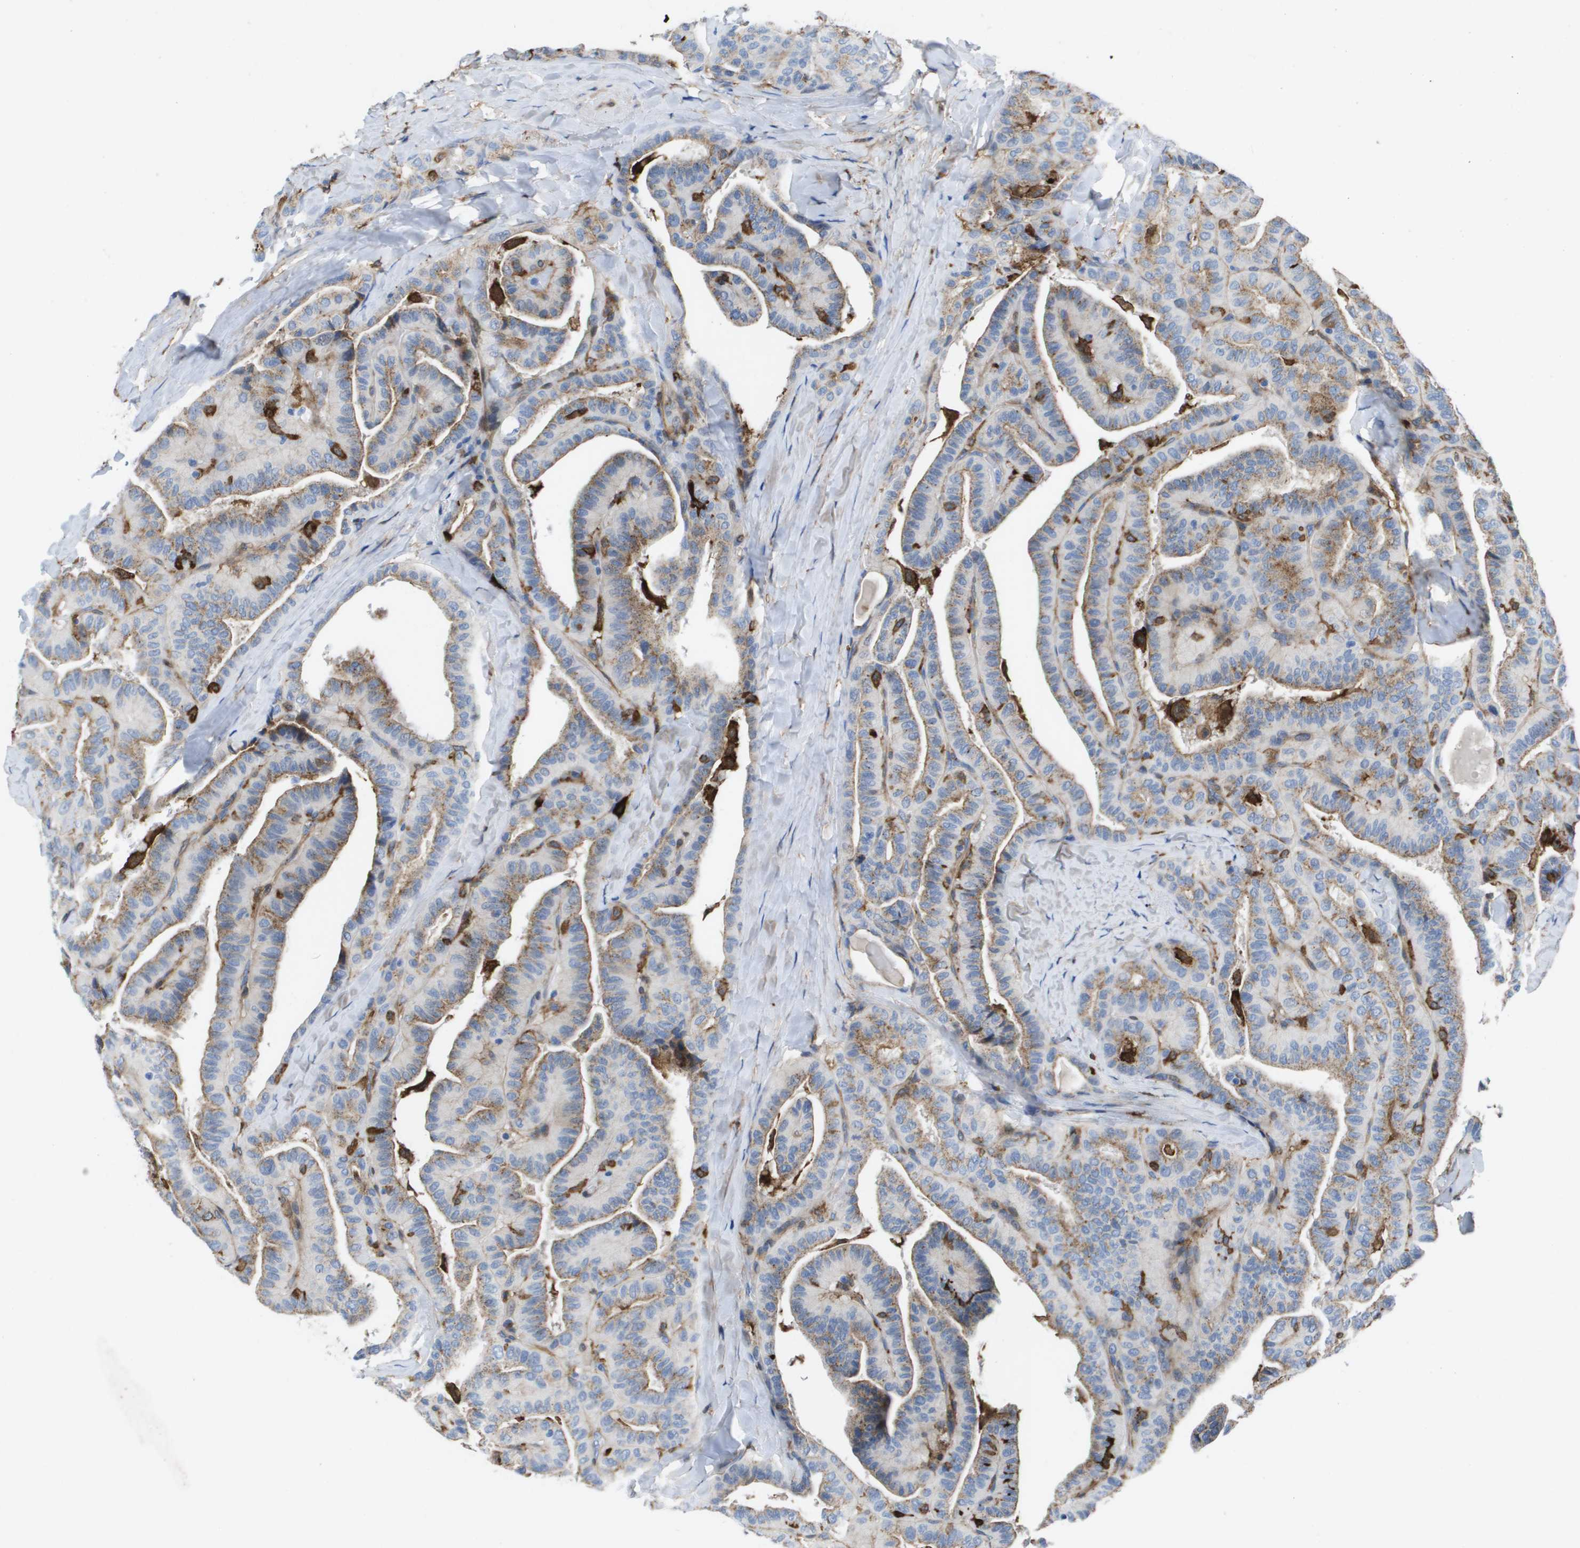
{"staining": {"intensity": "weak", "quantity": ">75%", "location": "cytoplasmic/membranous"}, "tissue": "thyroid cancer", "cell_type": "Tumor cells", "image_type": "cancer", "snomed": [{"axis": "morphology", "description": "Papillary adenocarcinoma, NOS"}, {"axis": "topography", "description": "Thyroid gland"}], "caption": "Papillary adenocarcinoma (thyroid) was stained to show a protein in brown. There is low levels of weak cytoplasmic/membranous staining in about >75% of tumor cells.", "gene": "SLC37A2", "patient": {"sex": "male", "age": 77}}